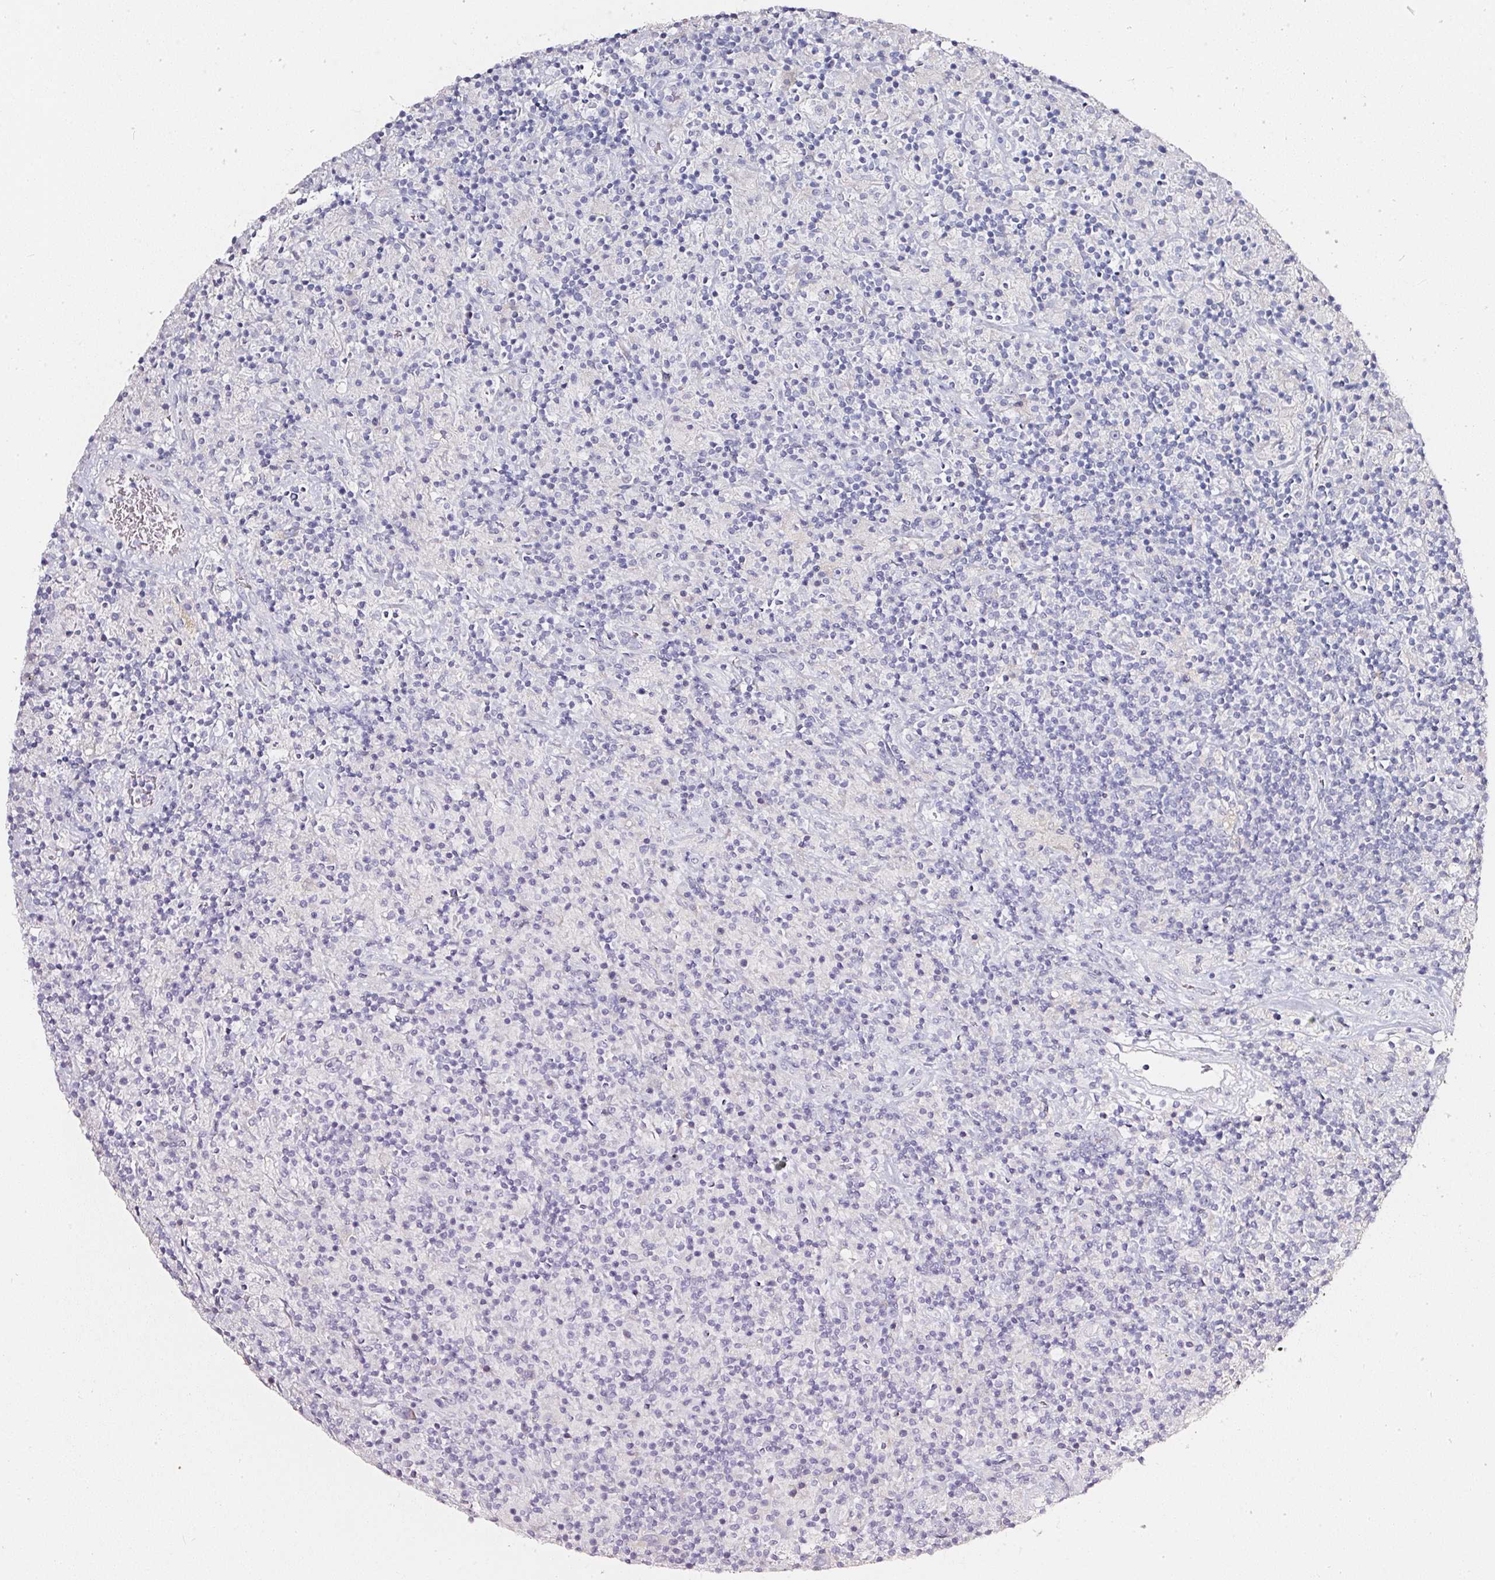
{"staining": {"intensity": "negative", "quantity": "none", "location": "none"}, "tissue": "lymphoma", "cell_type": "Tumor cells", "image_type": "cancer", "snomed": [{"axis": "morphology", "description": "Hodgkin's disease, NOS"}, {"axis": "topography", "description": "Lymph node"}], "caption": "Immunohistochemistry of lymphoma displays no expression in tumor cells.", "gene": "PDXDC1", "patient": {"sex": "male", "age": 70}}